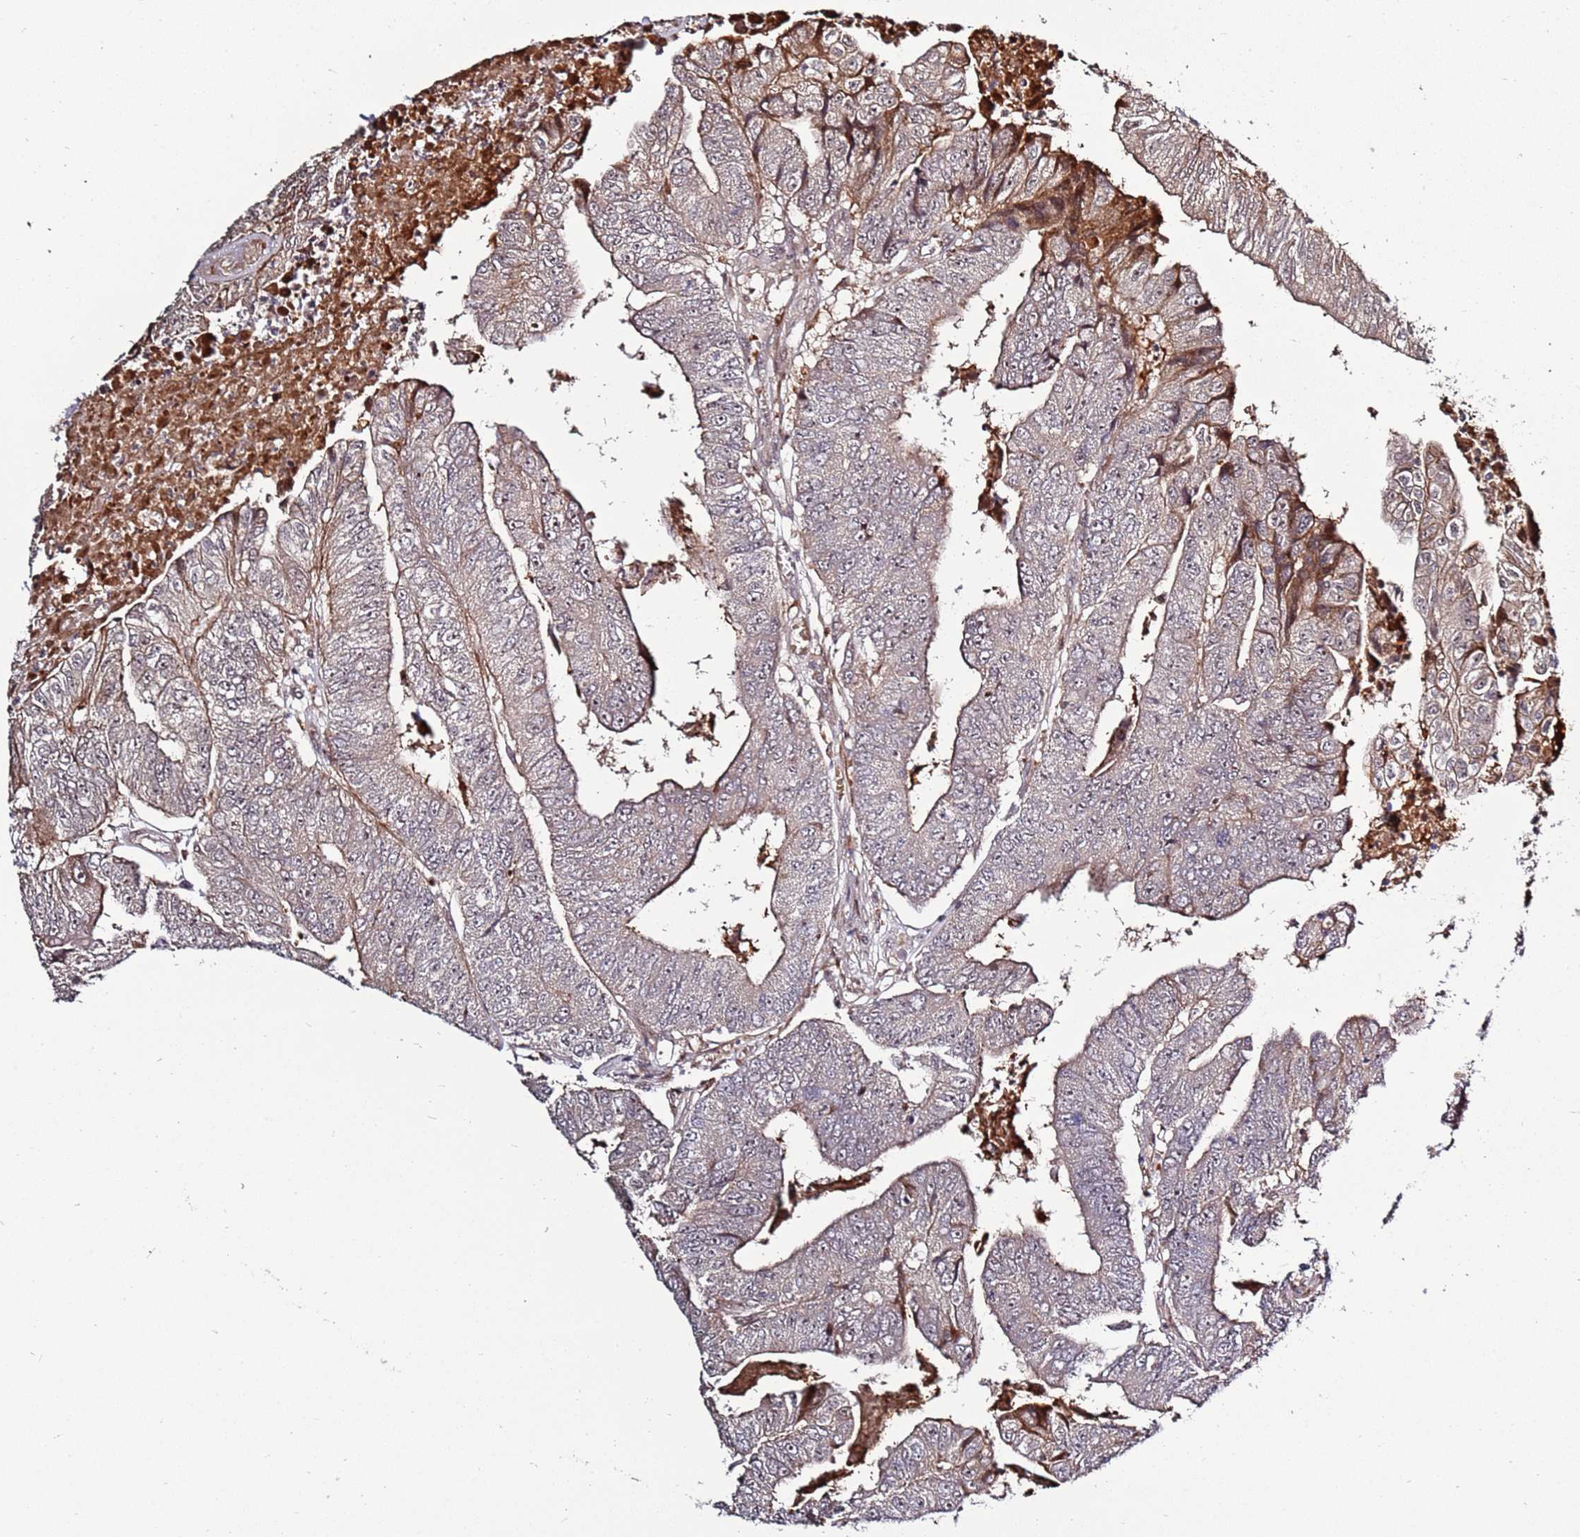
{"staining": {"intensity": "weak", "quantity": "<25%", "location": "cytoplasmic/membranous"}, "tissue": "colorectal cancer", "cell_type": "Tumor cells", "image_type": "cancer", "snomed": [{"axis": "morphology", "description": "Adenocarcinoma, NOS"}, {"axis": "topography", "description": "Colon"}], "caption": "Tumor cells are negative for brown protein staining in colorectal cancer.", "gene": "RHBDL1", "patient": {"sex": "female", "age": 67}}